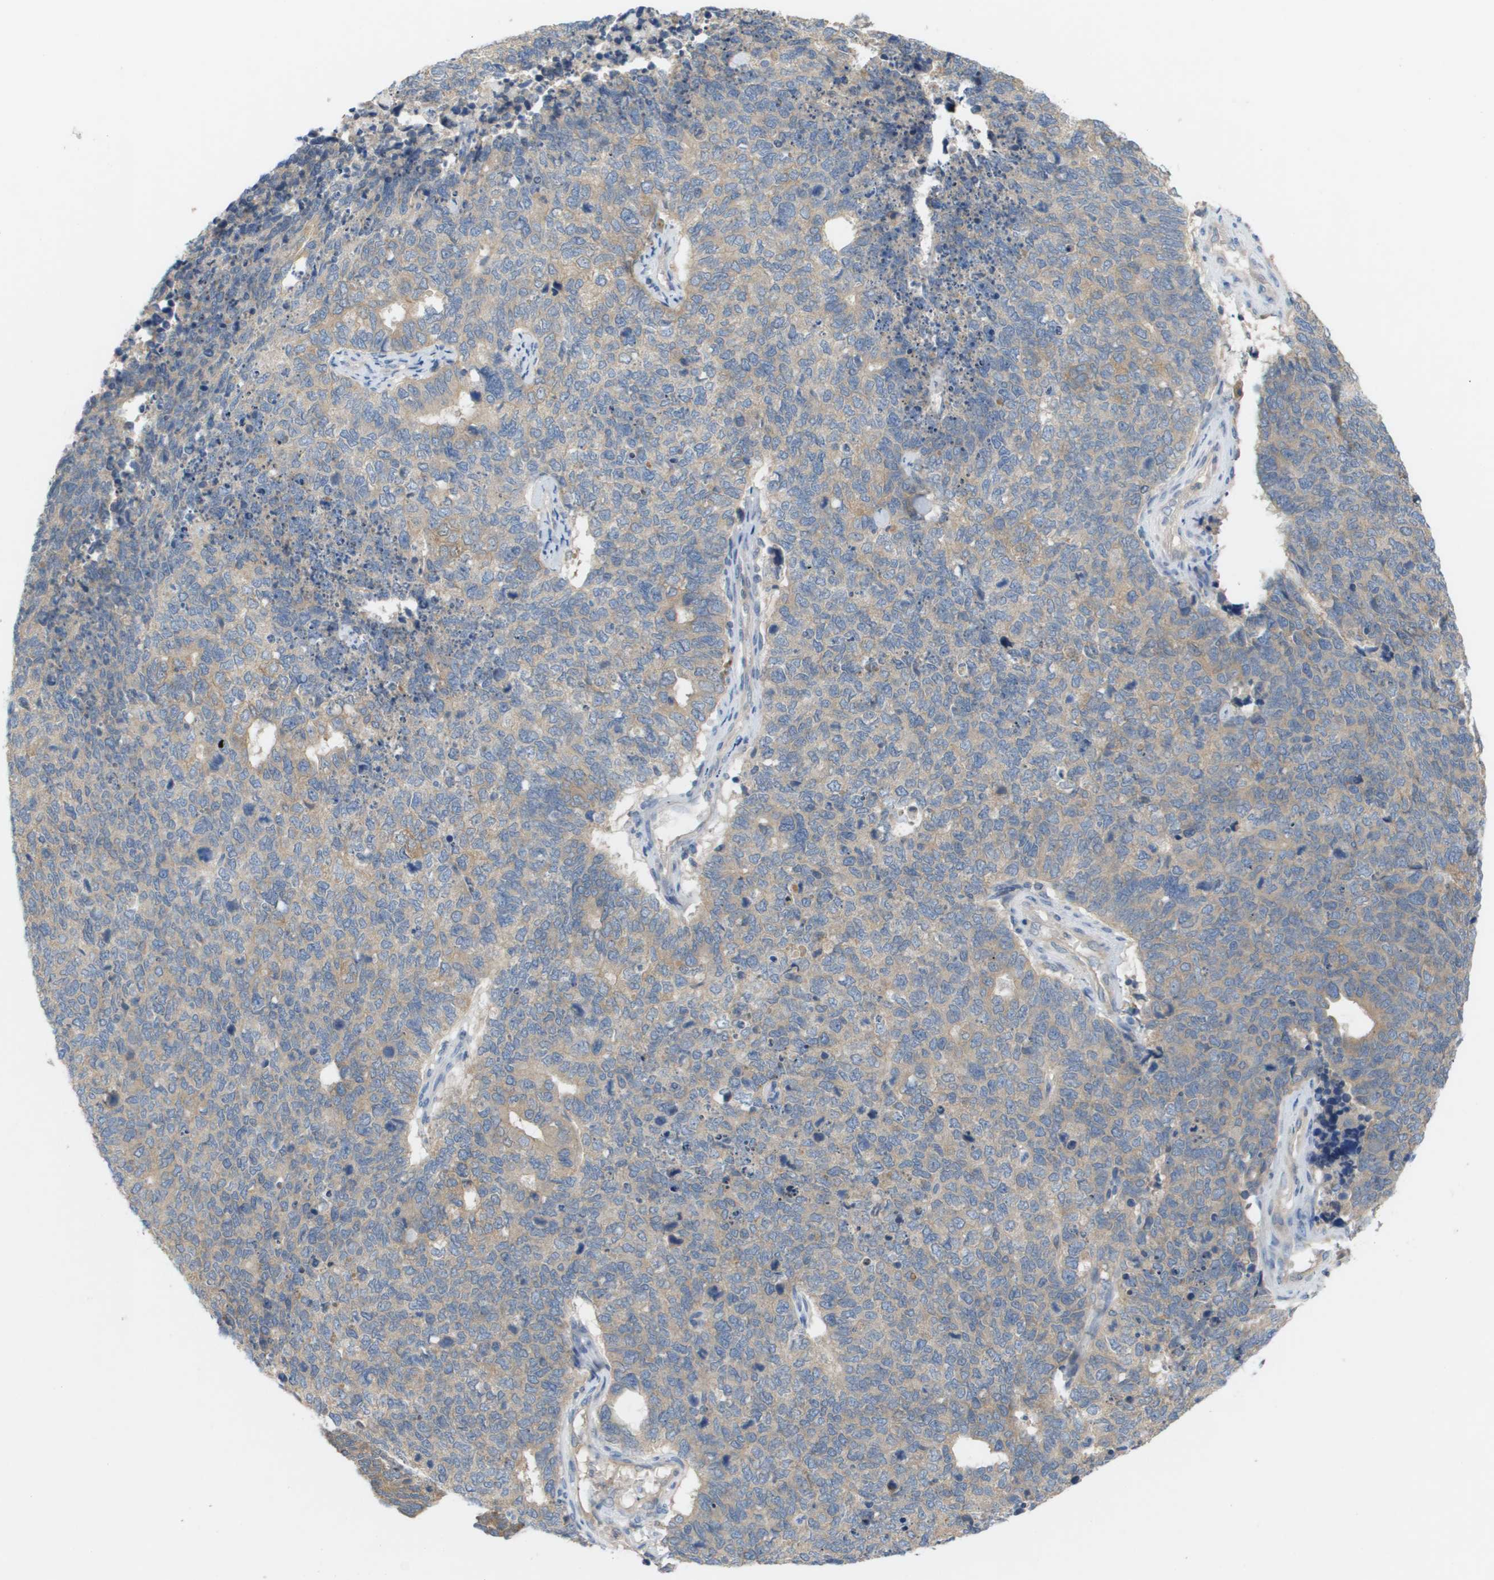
{"staining": {"intensity": "weak", "quantity": "<25%", "location": "cytoplasmic/membranous"}, "tissue": "cervical cancer", "cell_type": "Tumor cells", "image_type": "cancer", "snomed": [{"axis": "morphology", "description": "Squamous cell carcinoma, NOS"}, {"axis": "topography", "description": "Cervix"}], "caption": "Immunohistochemical staining of cervical squamous cell carcinoma displays no significant expression in tumor cells. (Stains: DAB IHC with hematoxylin counter stain, Microscopy: brightfield microscopy at high magnification).", "gene": "UBA5", "patient": {"sex": "female", "age": 63}}